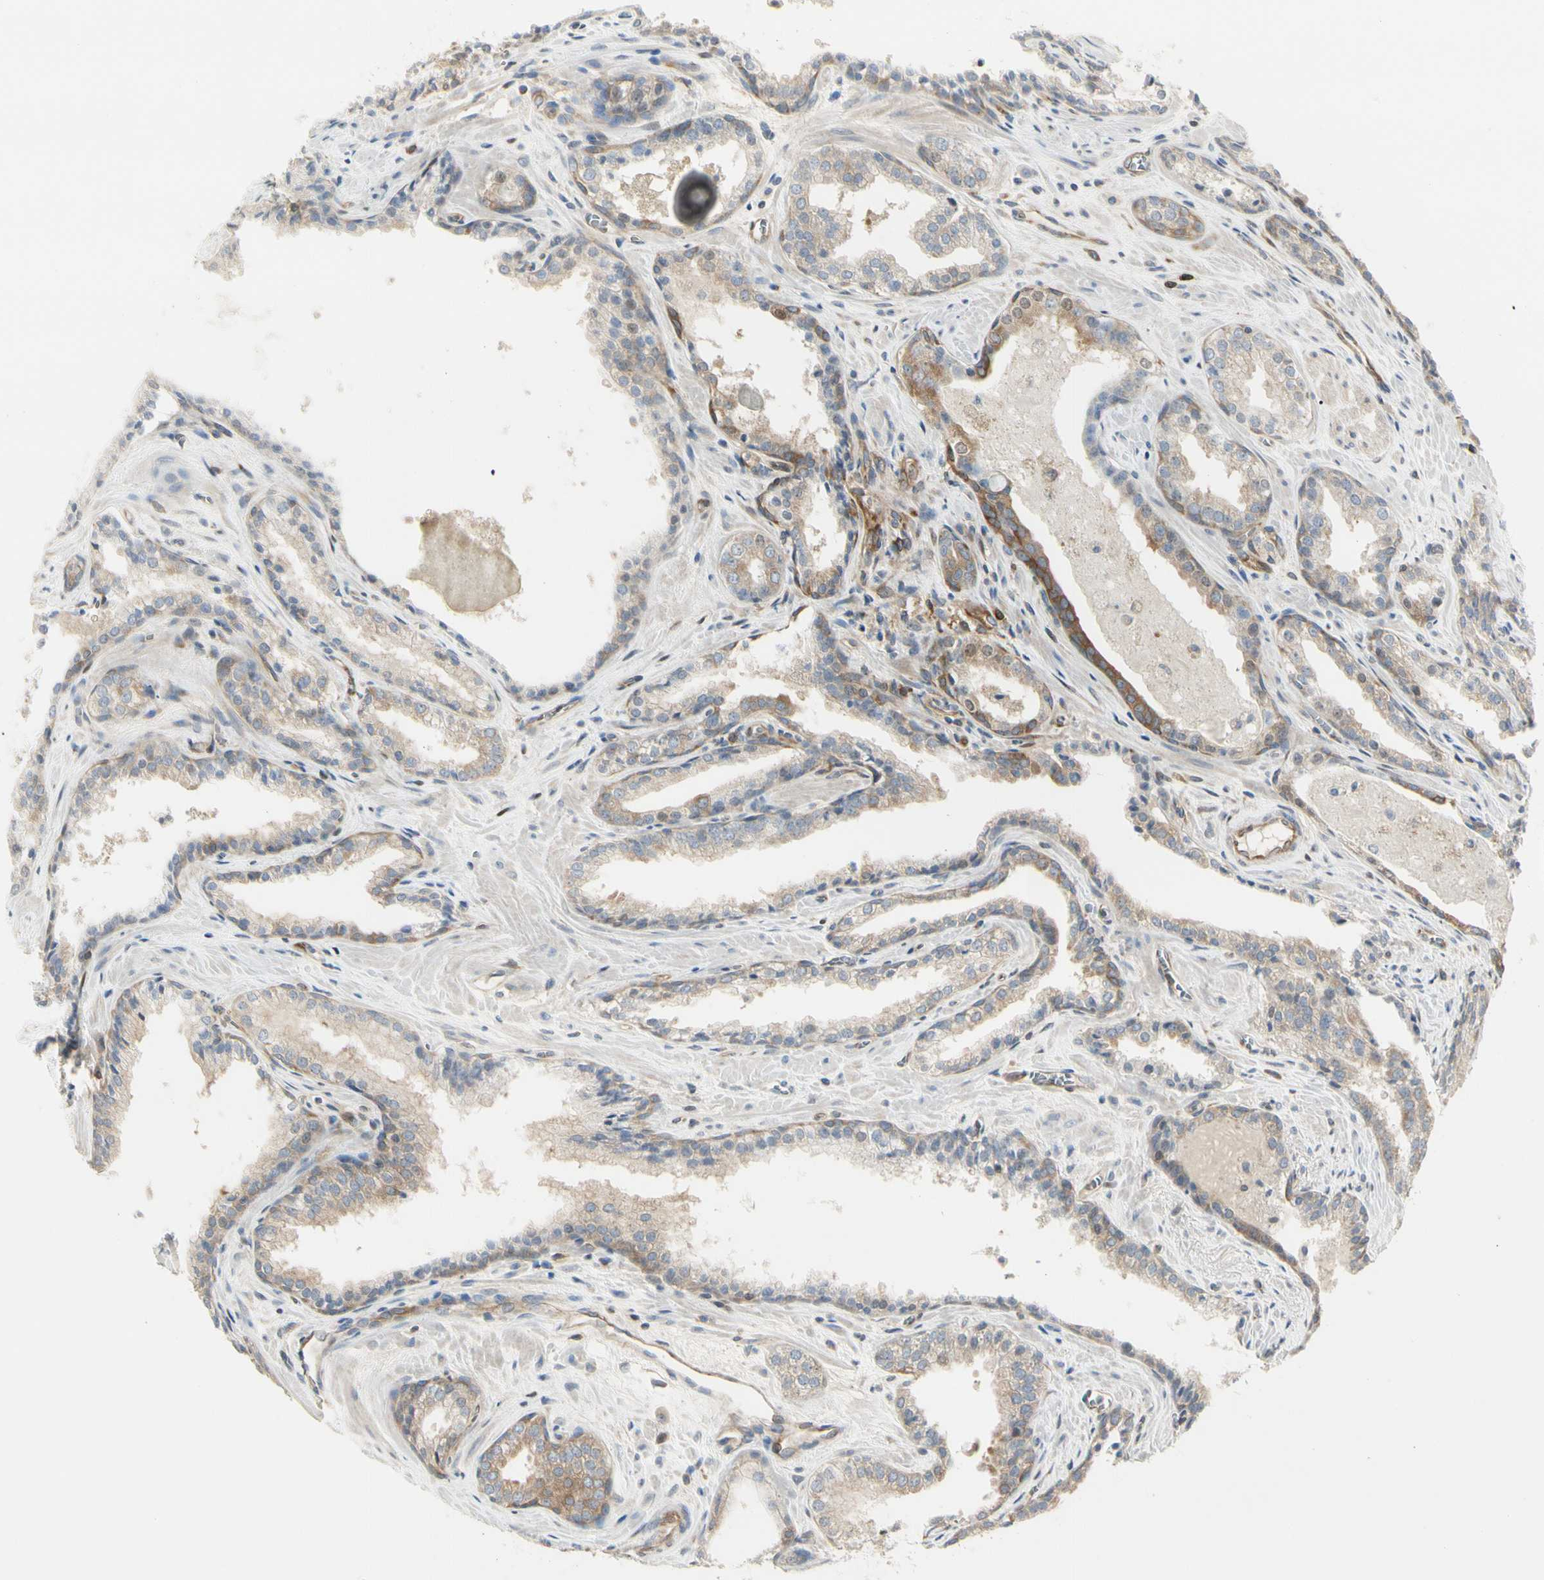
{"staining": {"intensity": "weak", "quantity": ">75%", "location": "cytoplasmic/membranous"}, "tissue": "prostate cancer", "cell_type": "Tumor cells", "image_type": "cancer", "snomed": [{"axis": "morphology", "description": "Adenocarcinoma, Low grade"}, {"axis": "topography", "description": "Prostate"}], "caption": "This is an image of immunohistochemistry staining of prostate cancer, which shows weak positivity in the cytoplasmic/membranous of tumor cells.", "gene": "NFKB2", "patient": {"sex": "male", "age": 60}}